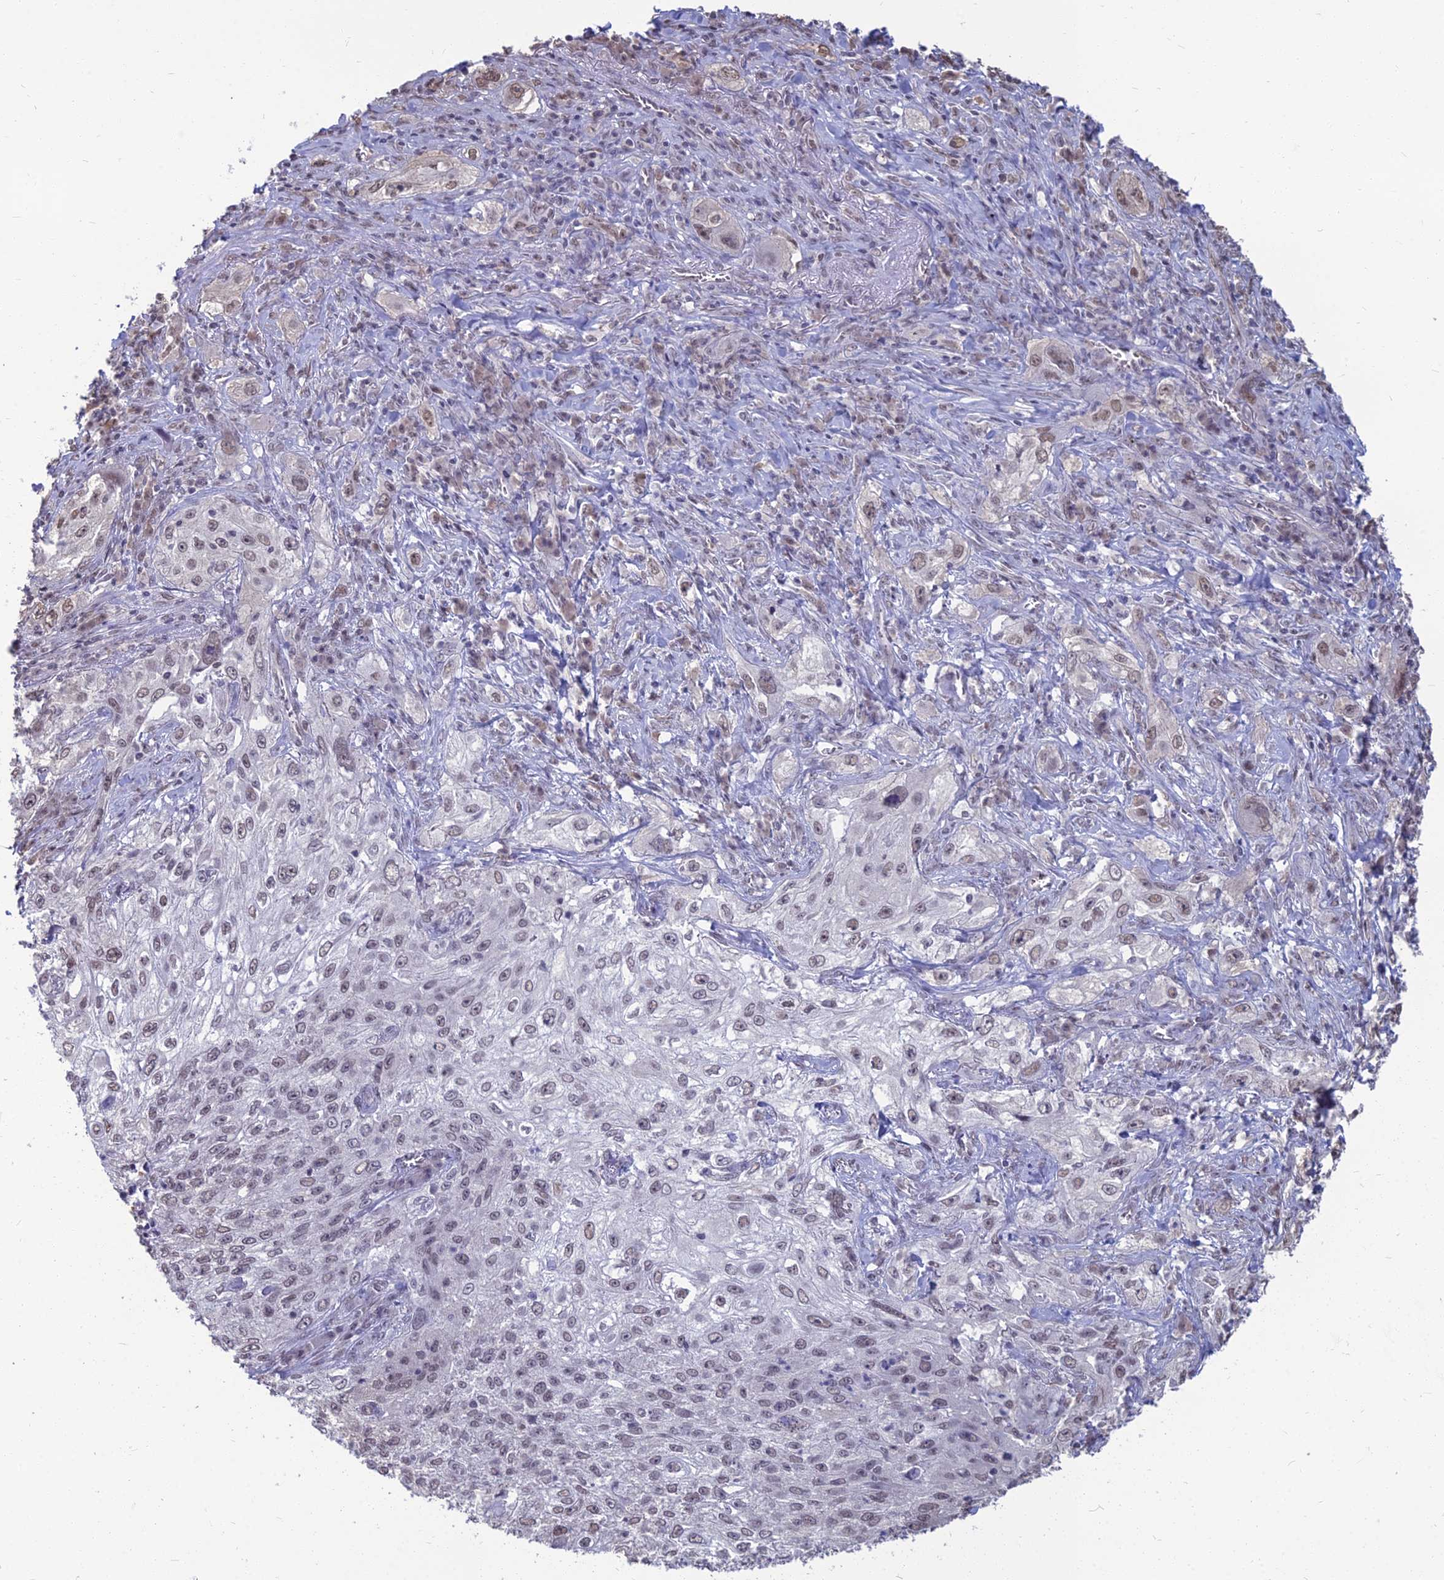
{"staining": {"intensity": "weak", "quantity": "25%-75%", "location": "nuclear"}, "tissue": "lung cancer", "cell_type": "Tumor cells", "image_type": "cancer", "snomed": [{"axis": "morphology", "description": "Squamous cell carcinoma, NOS"}, {"axis": "topography", "description": "Lung"}], "caption": "There is low levels of weak nuclear positivity in tumor cells of squamous cell carcinoma (lung), as demonstrated by immunohistochemical staining (brown color).", "gene": "SRSF7", "patient": {"sex": "female", "age": 69}}